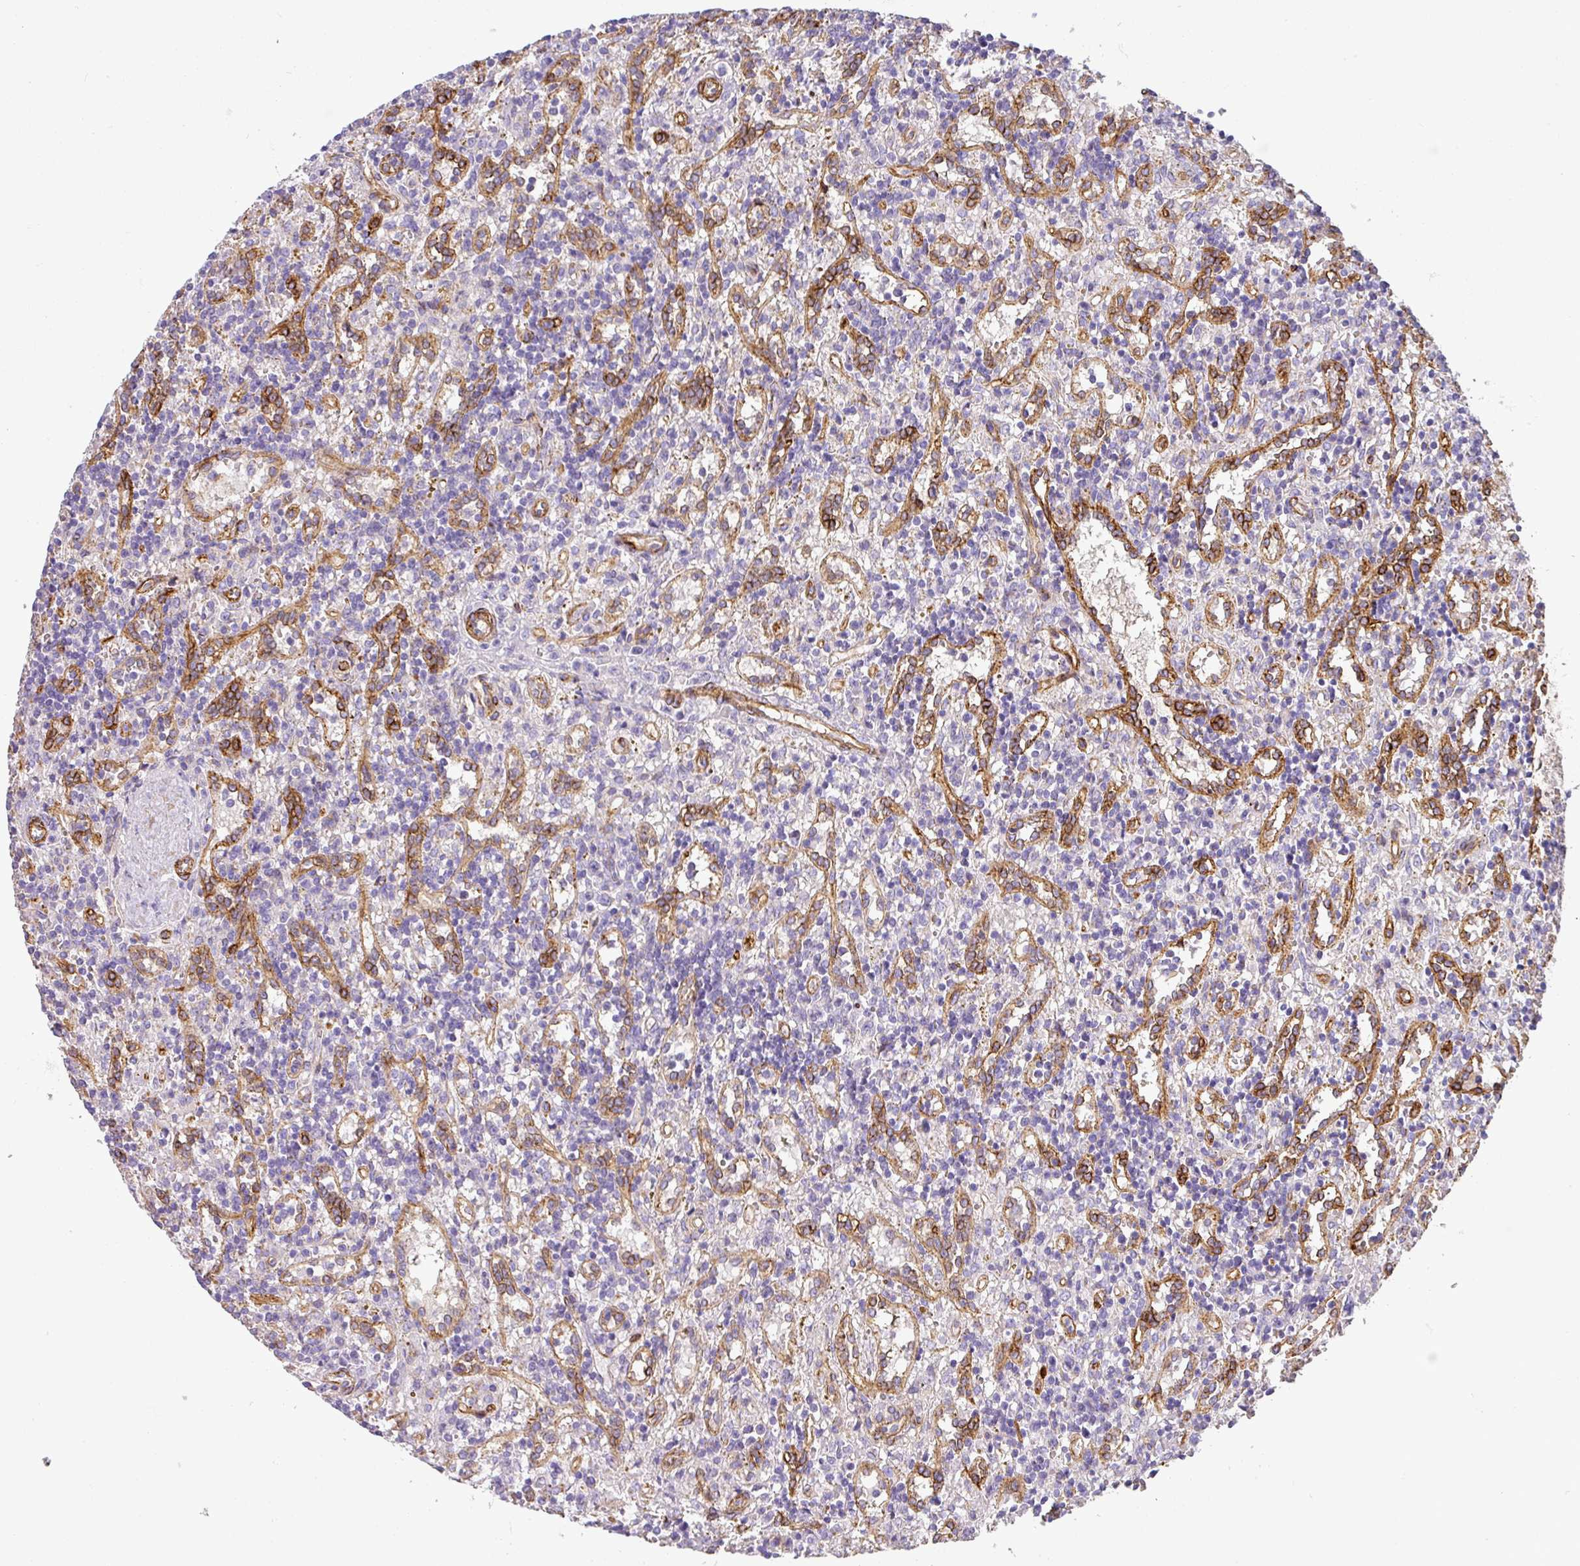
{"staining": {"intensity": "negative", "quantity": "none", "location": "none"}, "tissue": "lymphoma", "cell_type": "Tumor cells", "image_type": "cancer", "snomed": [{"axis": "morphology", "description": "Malignant lymphoma, non-Hodgkin's type, Low grade"}, {"axis": "topography", "description": "Spleen"}], "caption": "Lymphoma was stained to show a protein in brown. There is no significant positivity in tumor cells.", "gene": "SLC25A17", "patient": {"sex": "male", "age": 67}}